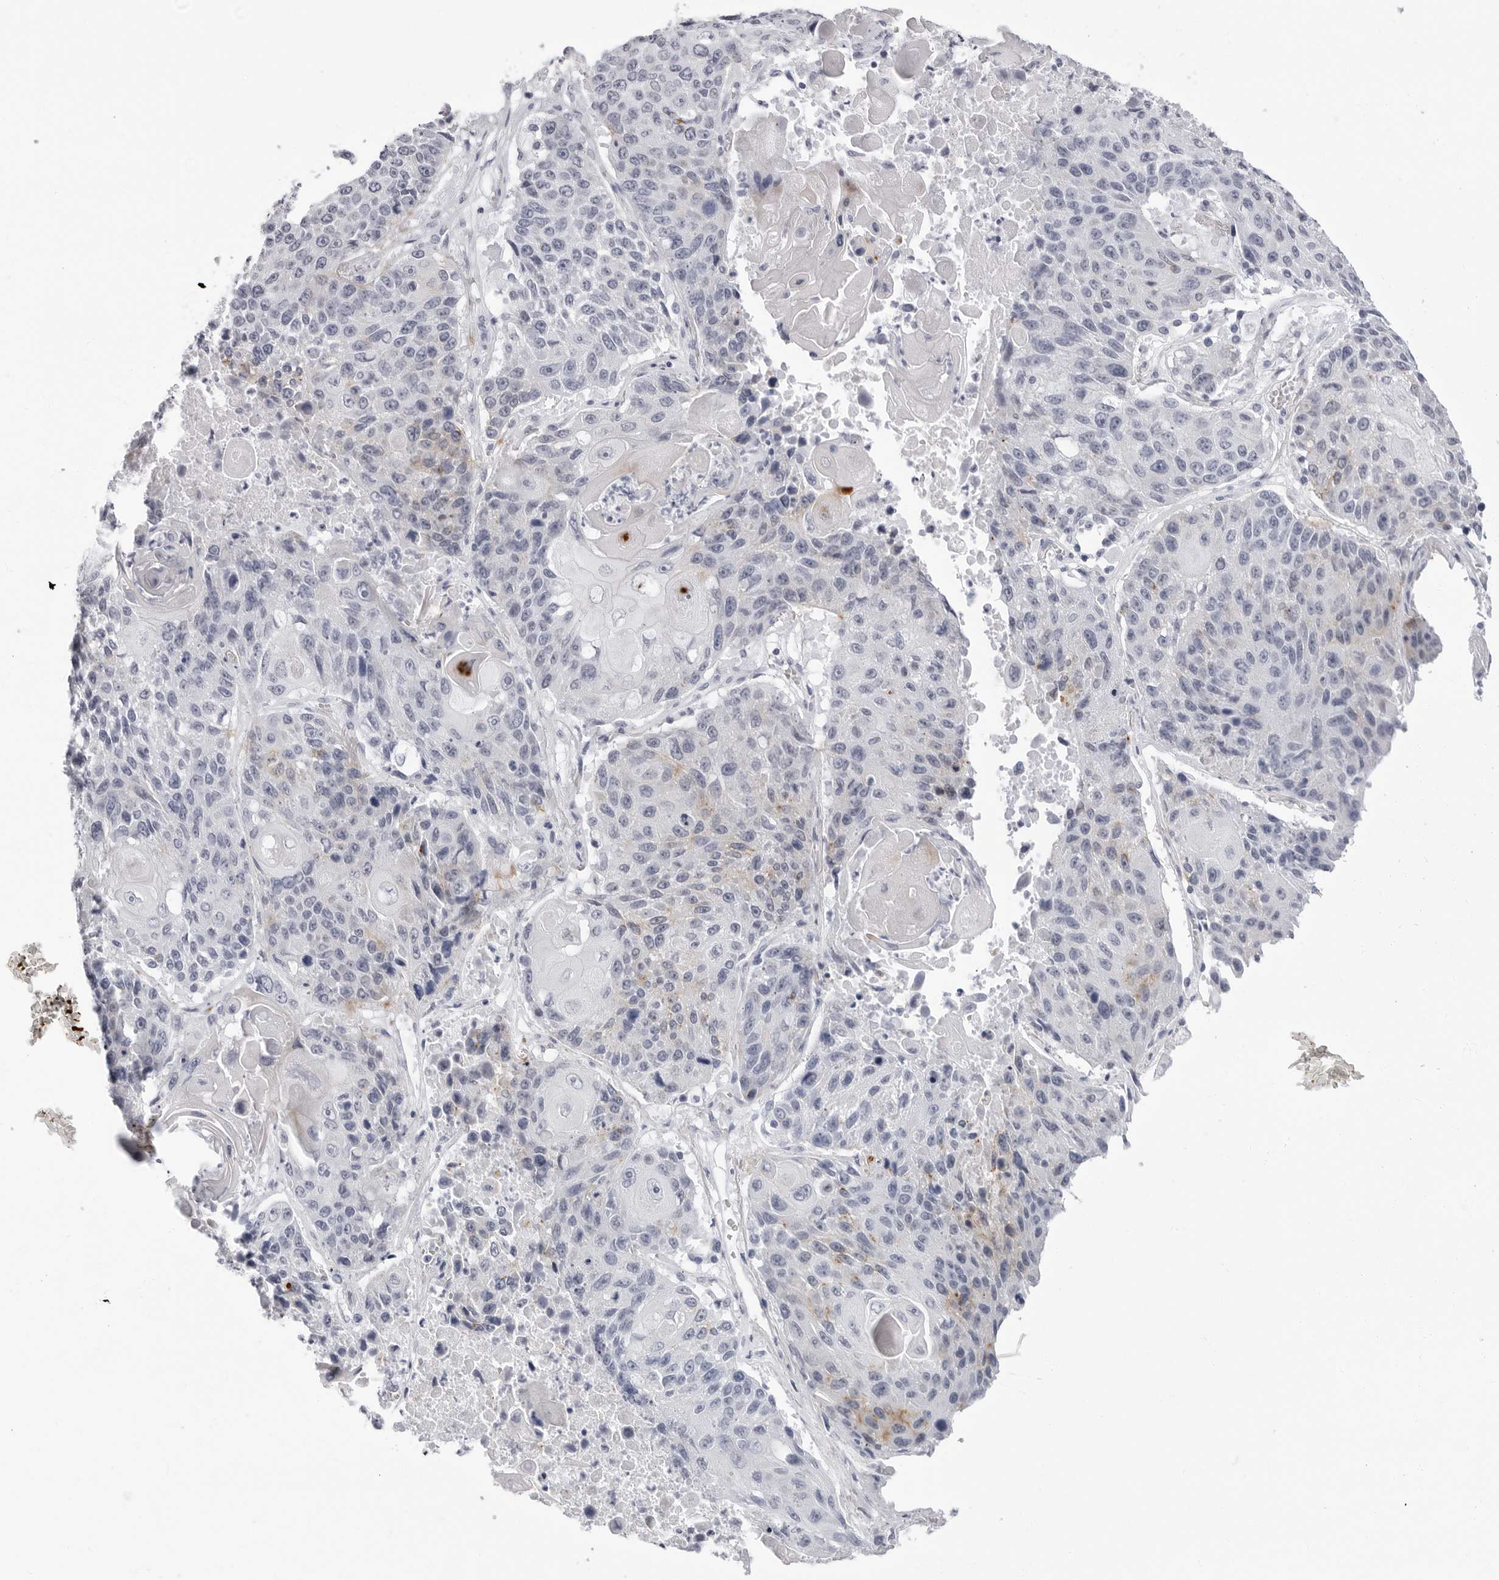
{"staining": {"intensity": "negative", "quantity": "none", "location": "none"}, "tissue": "lung cancer", "cell_type": "Tumor cells", "image_type": "cancer", "snomed": [{"axis": "morphology", "description": "Squamous cell carcinoma, NOS"}, {"axis": "topography", "description": "Lung"}], "caption": "This photomicrograph is of lung cancer (squamous cell carcinoma) stained with IHC to label a protein in brown with the nuclei are counter-stained blue. There is no expression in tumor cells.", "gene": "ERICH3", "patient": {"sex": "male", "age": 61}}